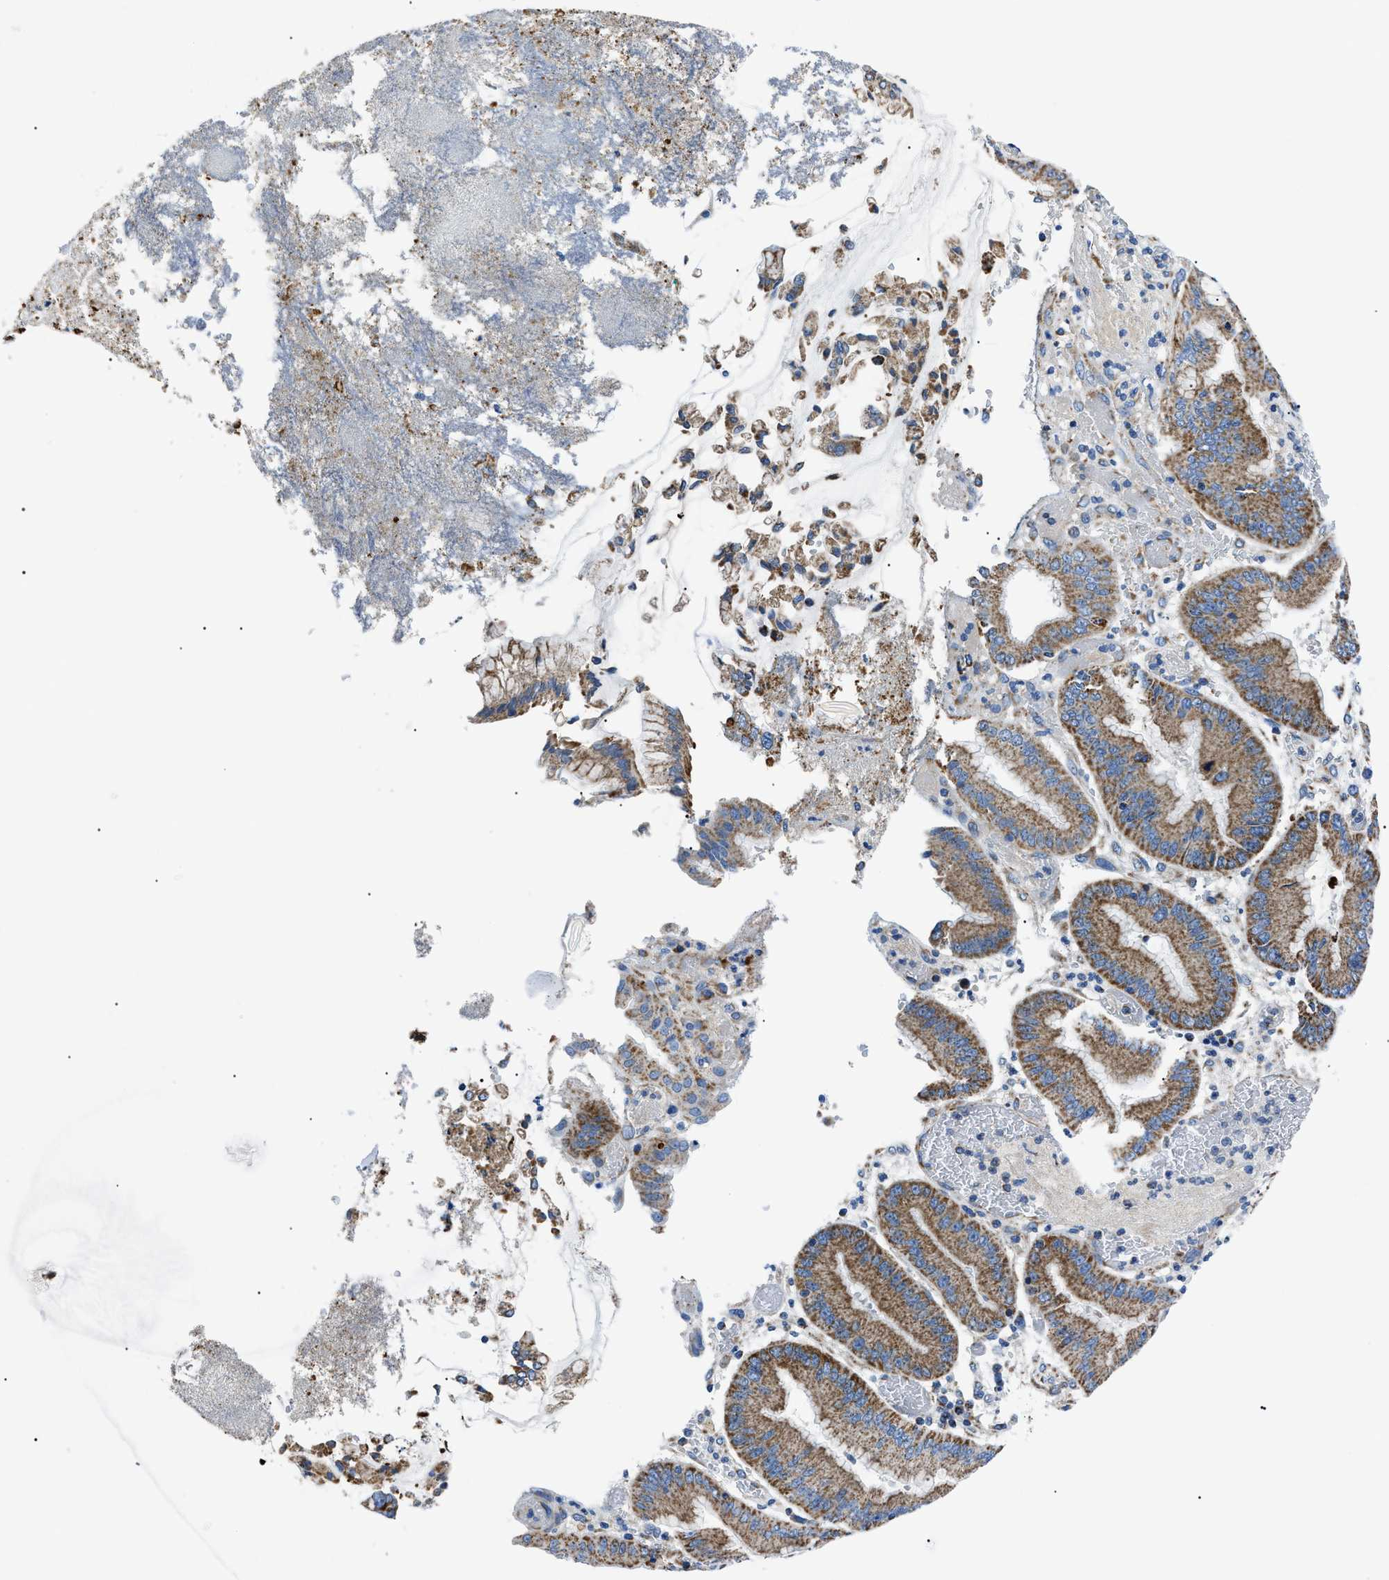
{"staining": {"intensity": "moderate", "quantity": ">75%", "location": "cytoplasmic/membranous"}, "tissue": "stomach cancer", "cell_type": "Tumor cells", "image_type": "cancer", "snomed": [{"axis": "morphology", "description": "Normal tissue, NOS"}, {"axis": "morphology", "description": "Adenocarcinoma, NOS"}, {"axis": "topography", "description": "Stomach"}], "caption": "Immunohistochemistry (IHC) (DAB (3,3'-diaminobenzidine)) staining of stomach cancer shows moderate cytoplasmic/membranous protein expression in about >75% of tumor cells.", "gene": "PHB2", "patient": {"sex": "male", "age": 48}}